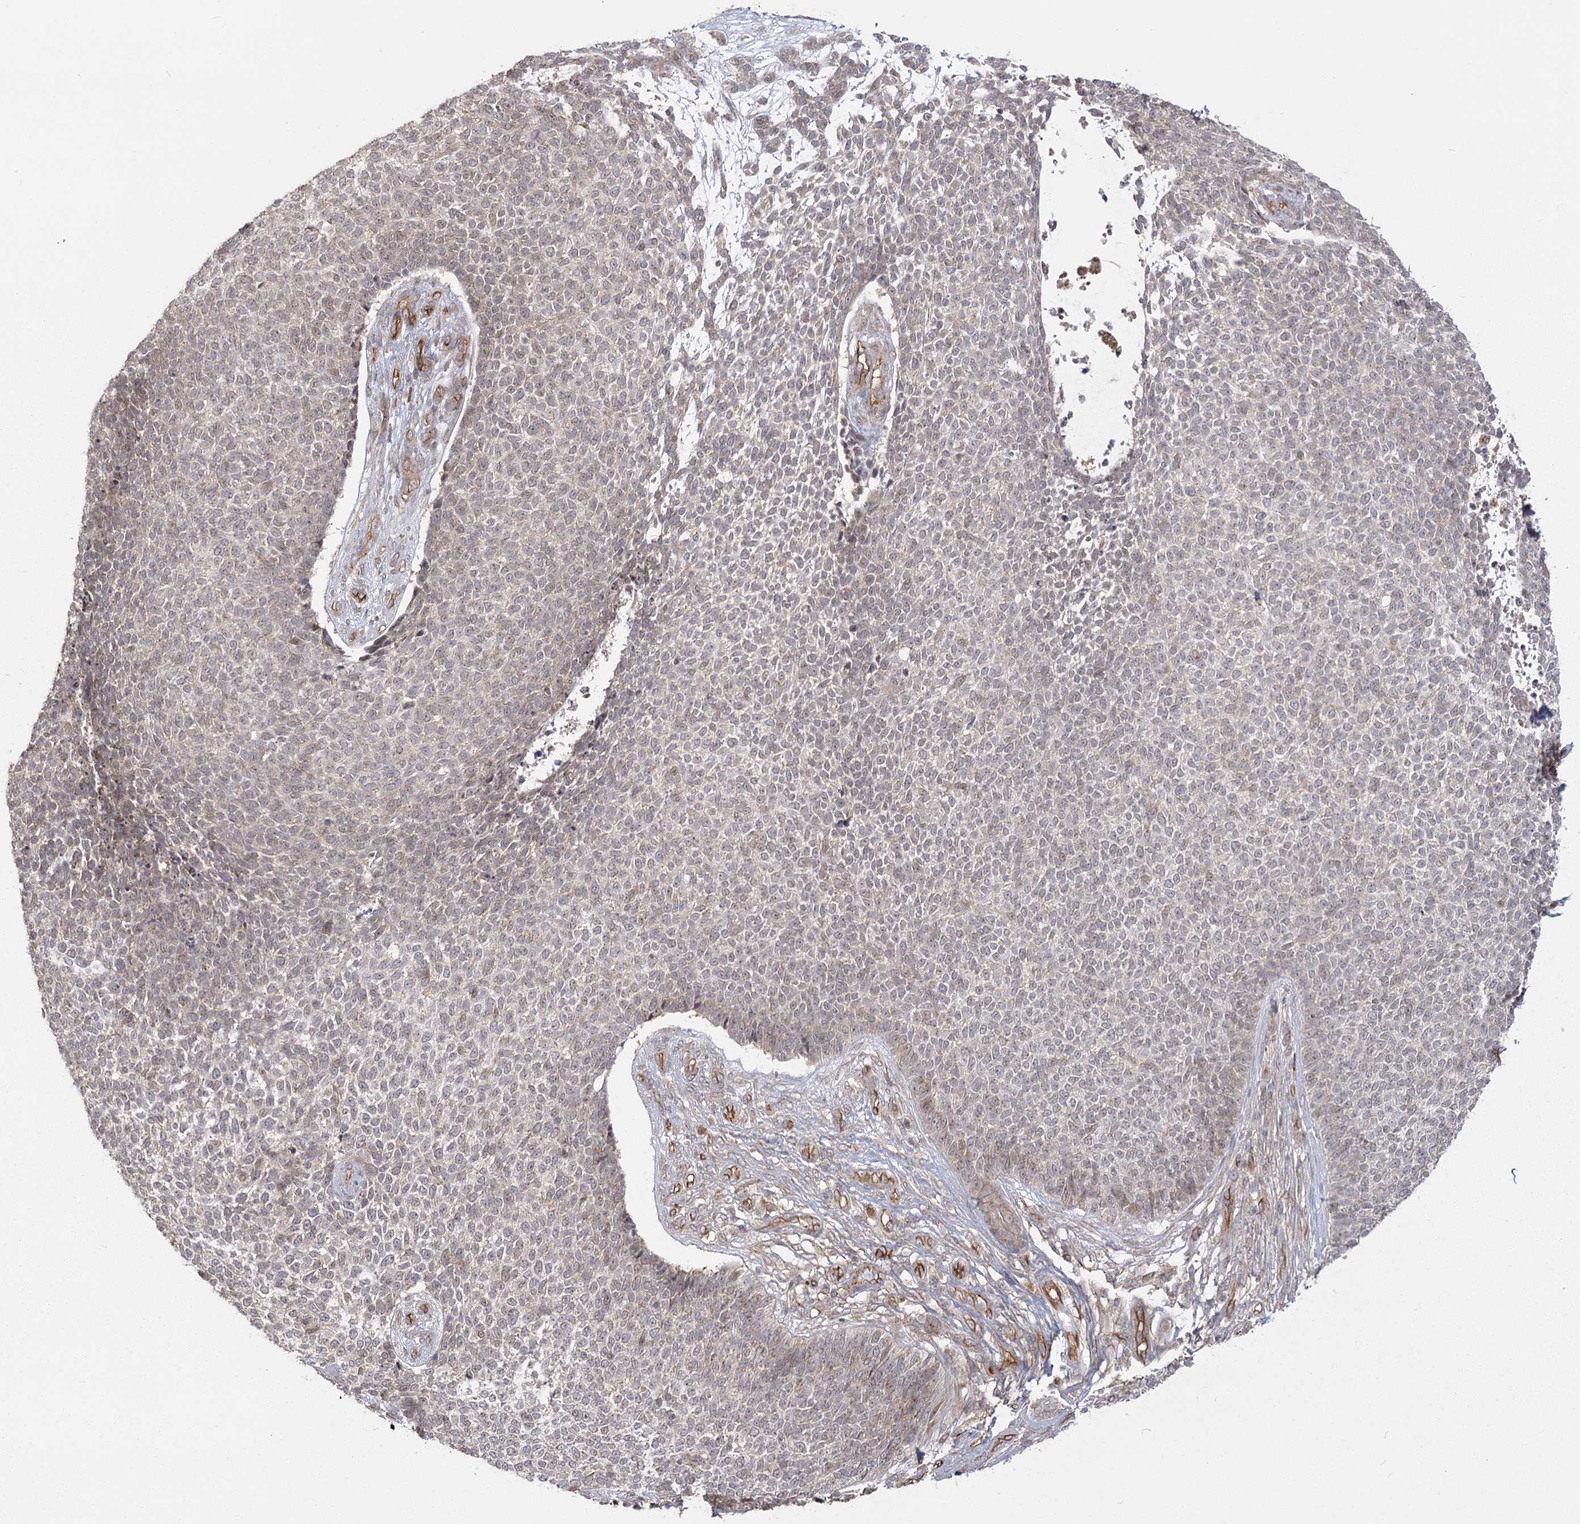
{"staining": {"intensity": "weak", "quantity": "<25%", "location": "cytoplasmic/membranous"}, "tissue": "skin cancer", "cell_type": "Tumor cells", "image_type": "cancer", "snomed": [{"axis": "morphology", "description": "Basal cell carcinoma"}, {"axis": "topography", "description": "Skin"}], "caption": "A histopathology image of human skin cancer (basal cell carcinoma) is negative for staining in tumor cells.", "gene": "RPP14", "patient": {"sex": "female", "age": 84}}